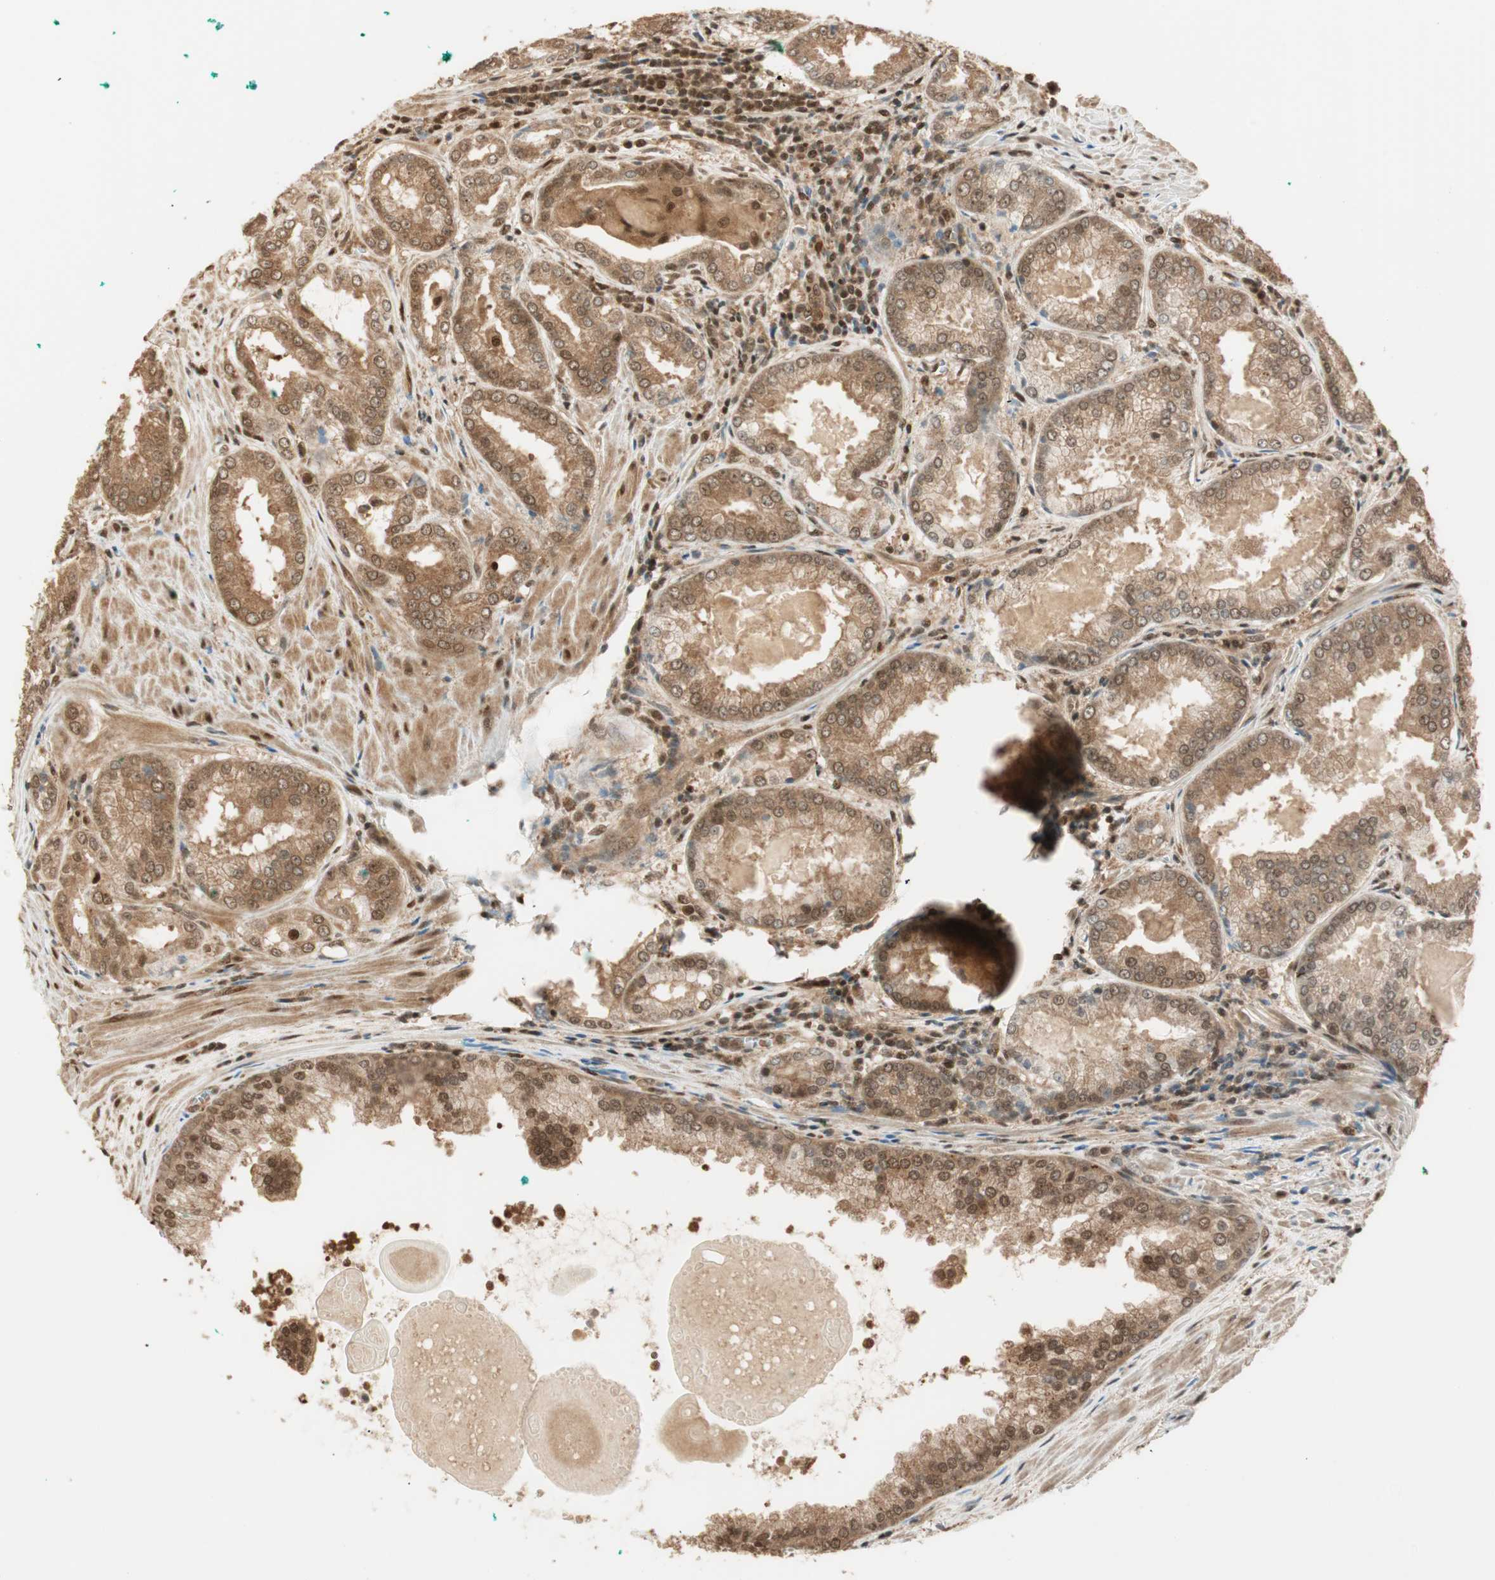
{"staining": {"intensity": "moderate", "quantity": ">75%", "location": "cytoplasmic/membranous,nuclear"}, "tissue": "prostate cancer", "cell_type": "Tumor cells", "image_type": "cancer", "snomed": [{"axis": "morphology", "description": "Adenocarcinoma, Low grade"}, {"axis": "topography", "description": "Prostate"}], "caption": "Prostate cancer stained for a protein demonstrates moderate cytoplasmic/membranous and nuclear positivity in tumor cells.", "gene": "ZNF443", "patient": {"sex": "male", "age": 64}}